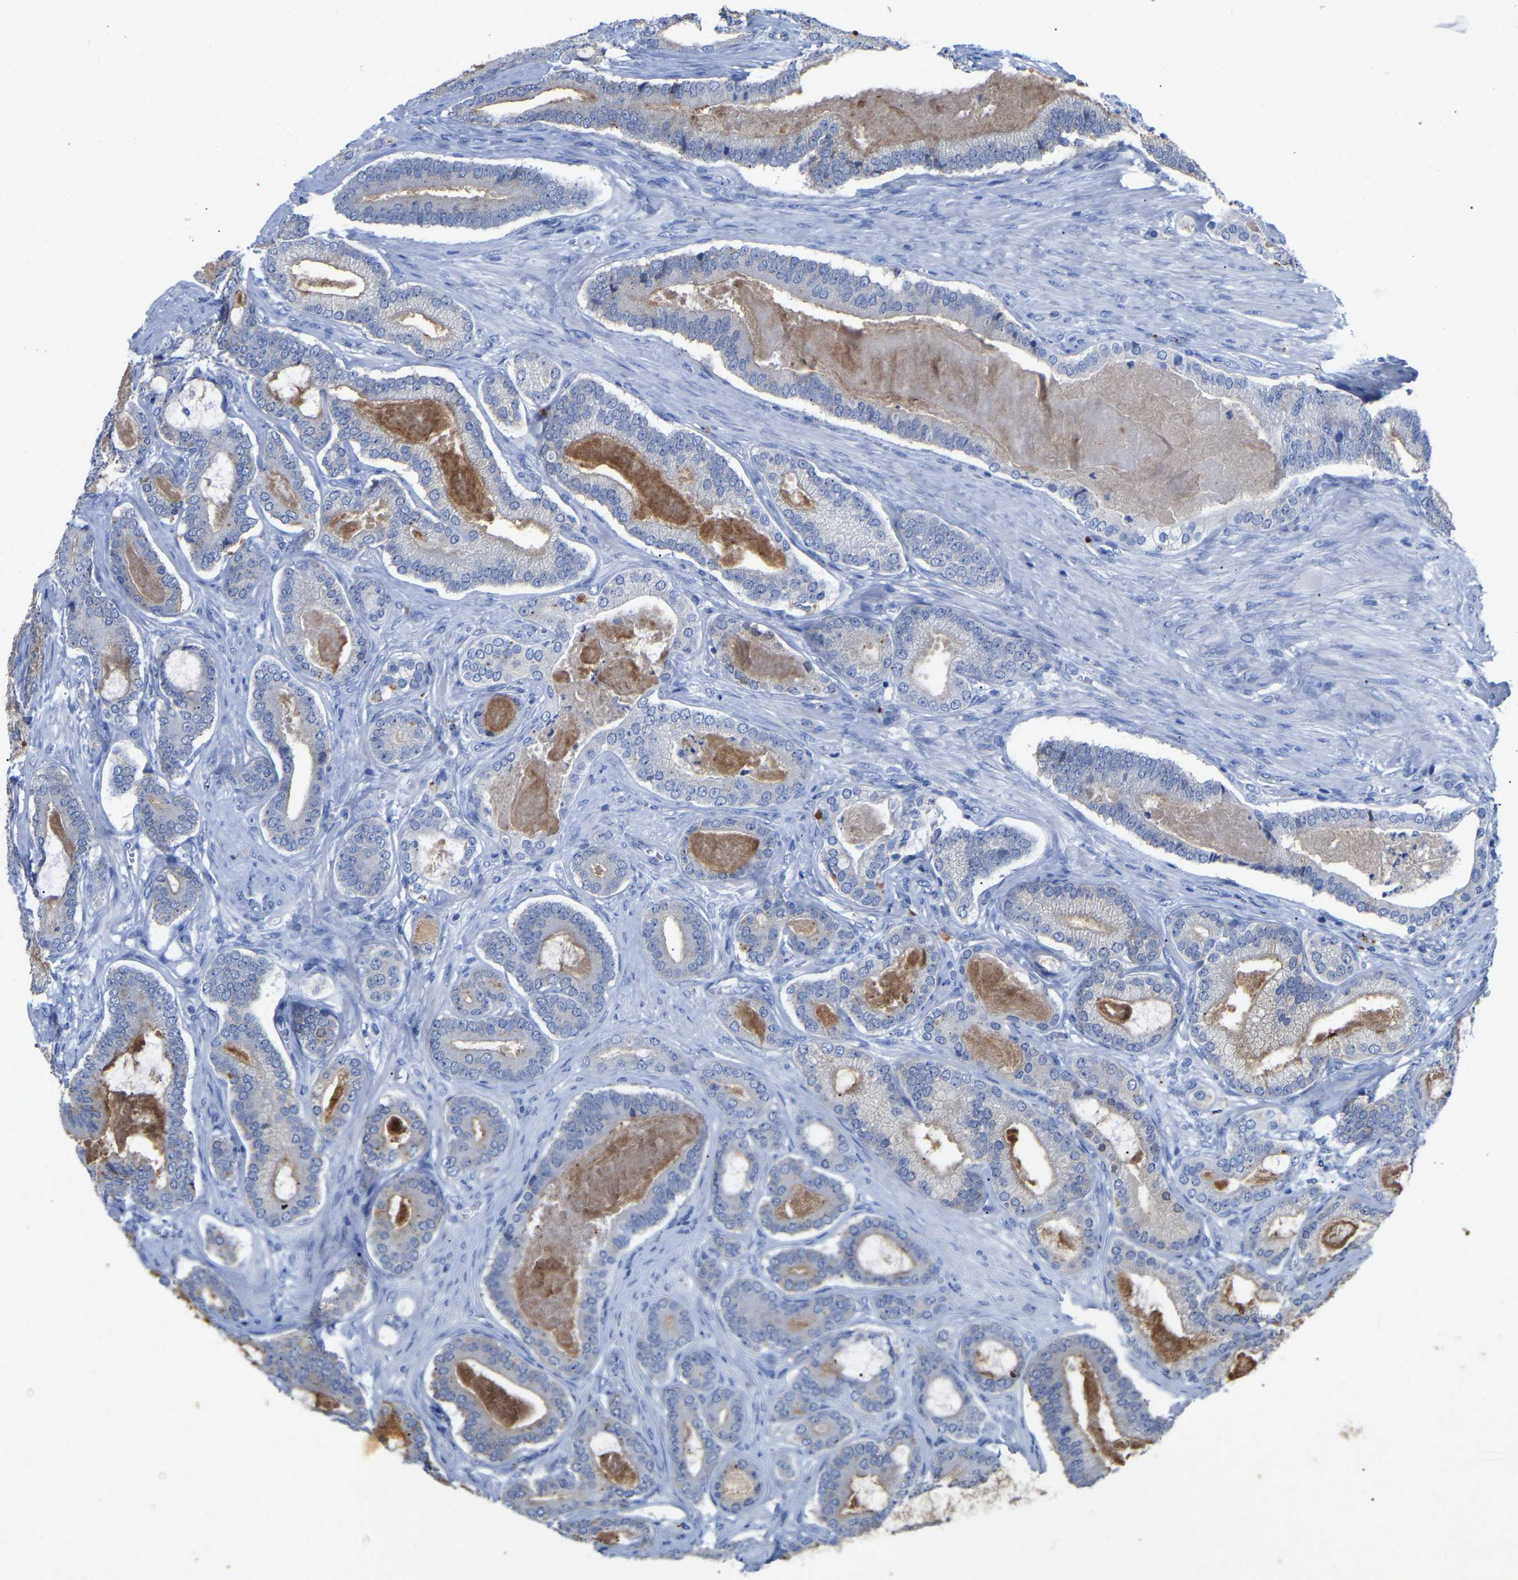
{"staining": {"intensity": "moderate", "quantity": "<25%", "location": "cytoplasmic/membranous"}, "tissue": "prostate cancer", "cell_type": "Tumor cells", "image_type": "cancer", "snomed": [{"axis": "morphology", "description": "Adenocarcinoma, High grade"}, {"axis": "topography", "description": "Prostate"}], "caption": "Moderate cytoplasmic/membranous protein positivity is identified in approximately <25% of tumor cells in high-grade adenocarcinoma (prostate).", "gene": "SMPD2", "patient": {"sex": "male", "age": 60}}